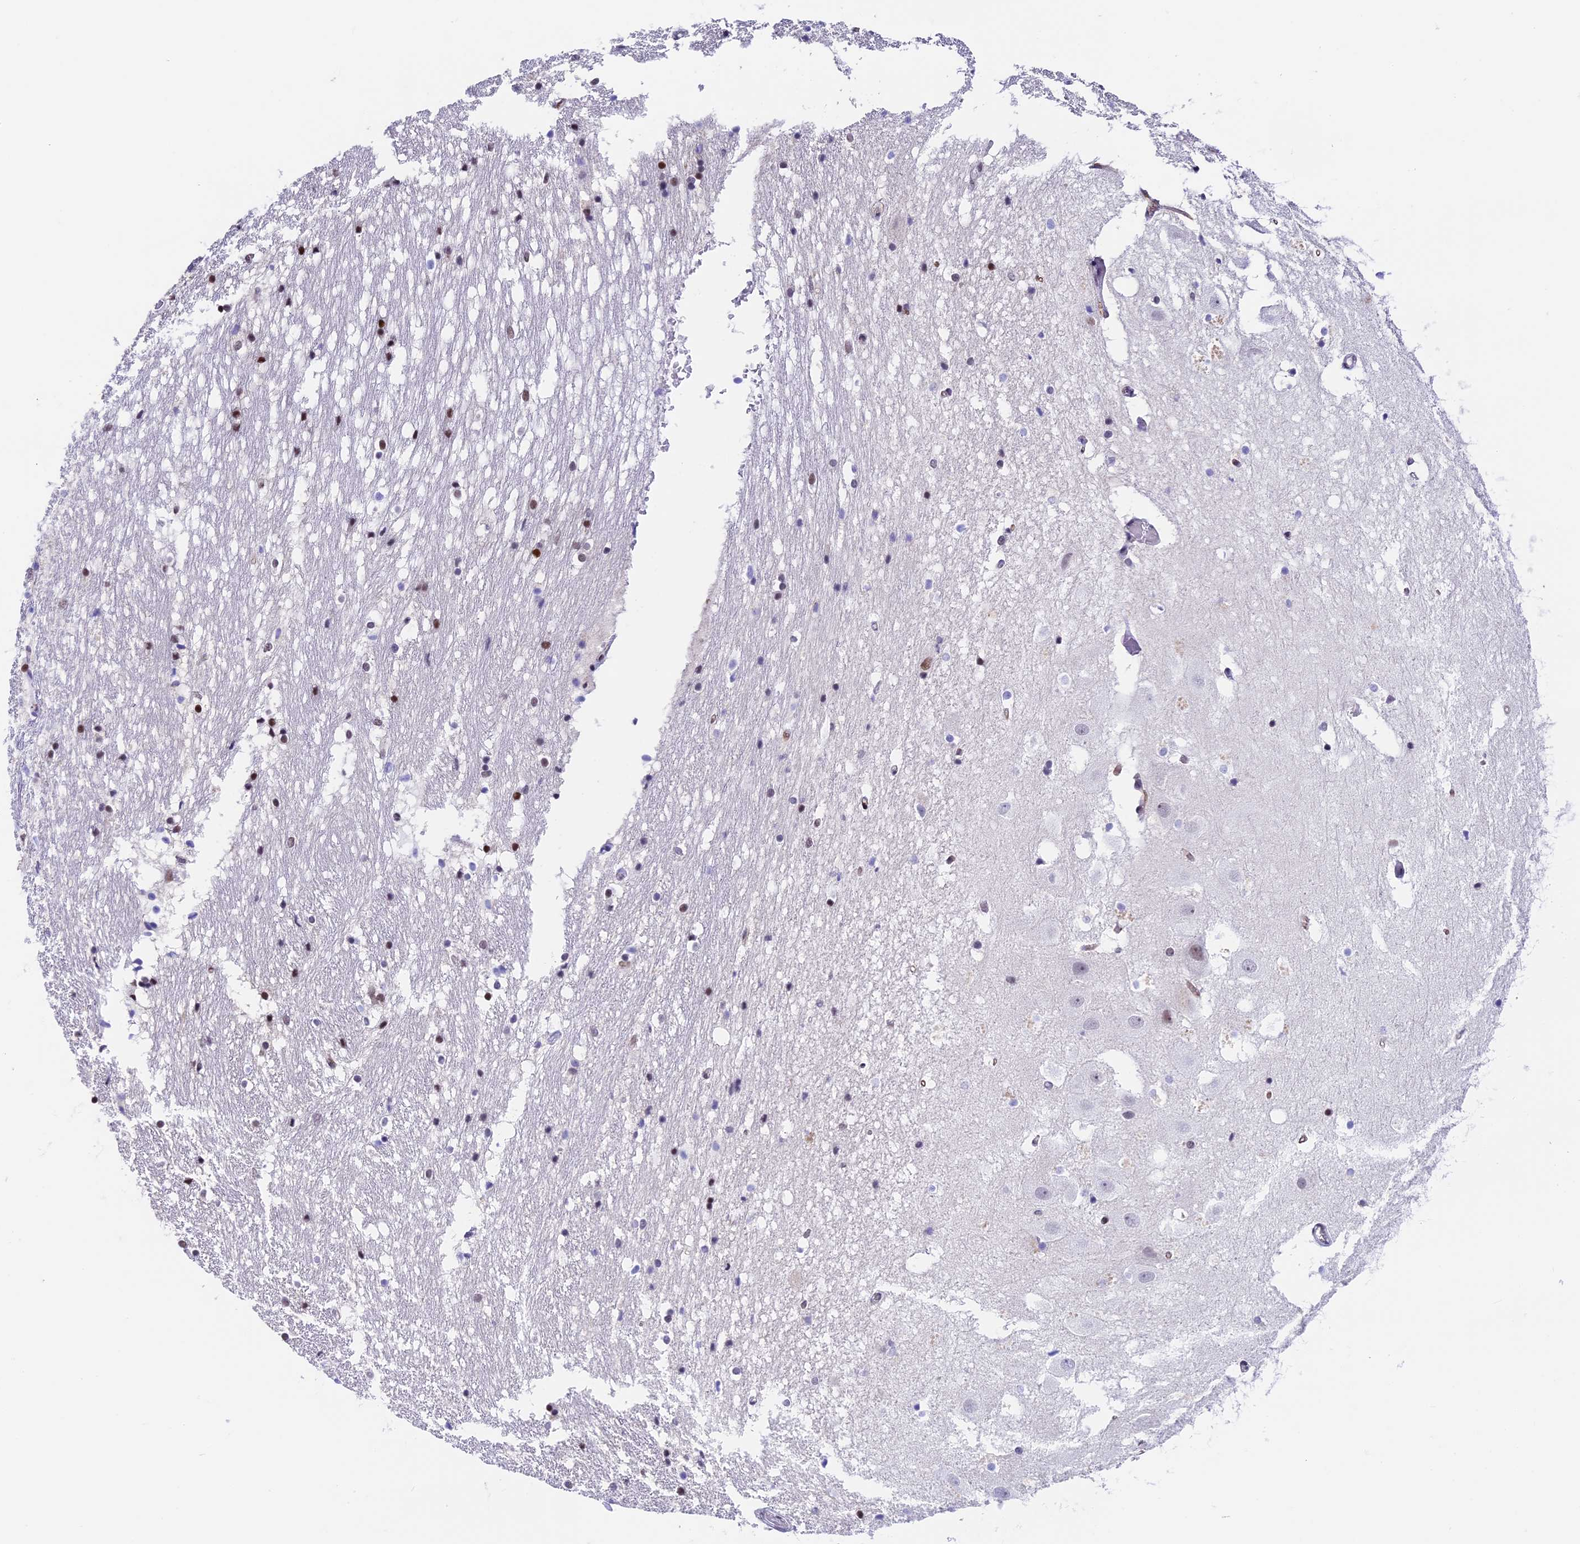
{"staining": {"intensity": "moderate", "quantity": "<25%", "location": "nuclear"}, "tissue": "hippocampus", "cell_type": "Glial cells", "image_type": "normal", "snomed": [{"axis": "morphology", "description": "Normal tissue, NOS"}, {"axis": "topography", "description": "Hippocampus"}], "caption": "The immunohistochemical stain labels moderate nuclear expression in glial cells of normal hippocampus. (DAB = brown stain, brightfield microscopy at high magnification).", "gene": "SBNO1", "patient": {"sex": "female", "age": 52}}